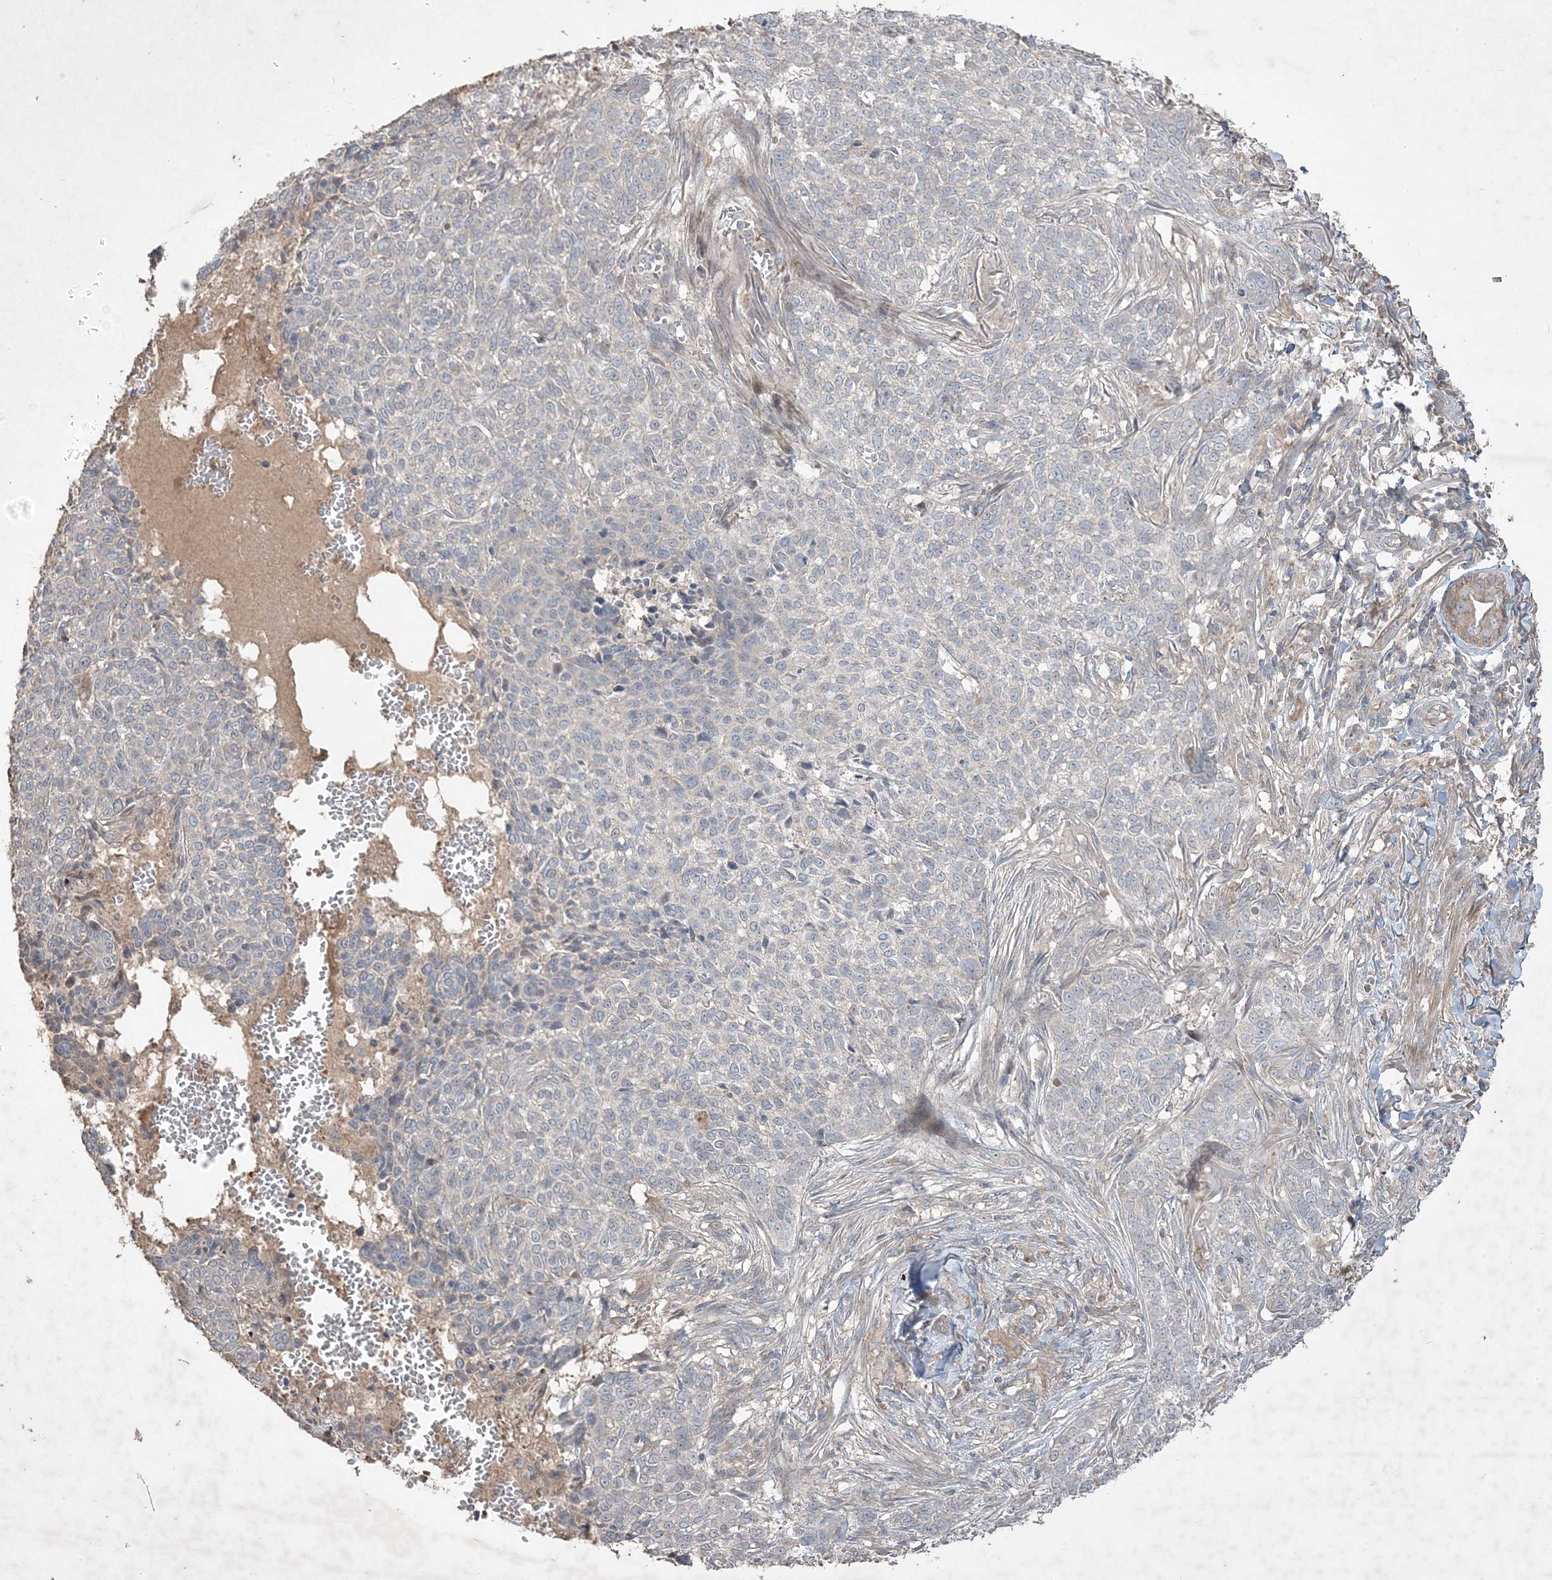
{"staining": {"intensity": "negative", "quantity": "none", "location": "none"}, "tissue": "skin cancer", "cell_type": "Tumor cells", "image_type": "cancer", "snomed": [{"axis": "morphology", "description": "Basal cell carcinoma"}, {"axis": "topography", "description": "Skin"}], "caption": "Tumor cells show no significant protein expression in basal cell carcinoma (skin).", "gene": "RGL4", "patient": {"sex": "male", "age": 85}}